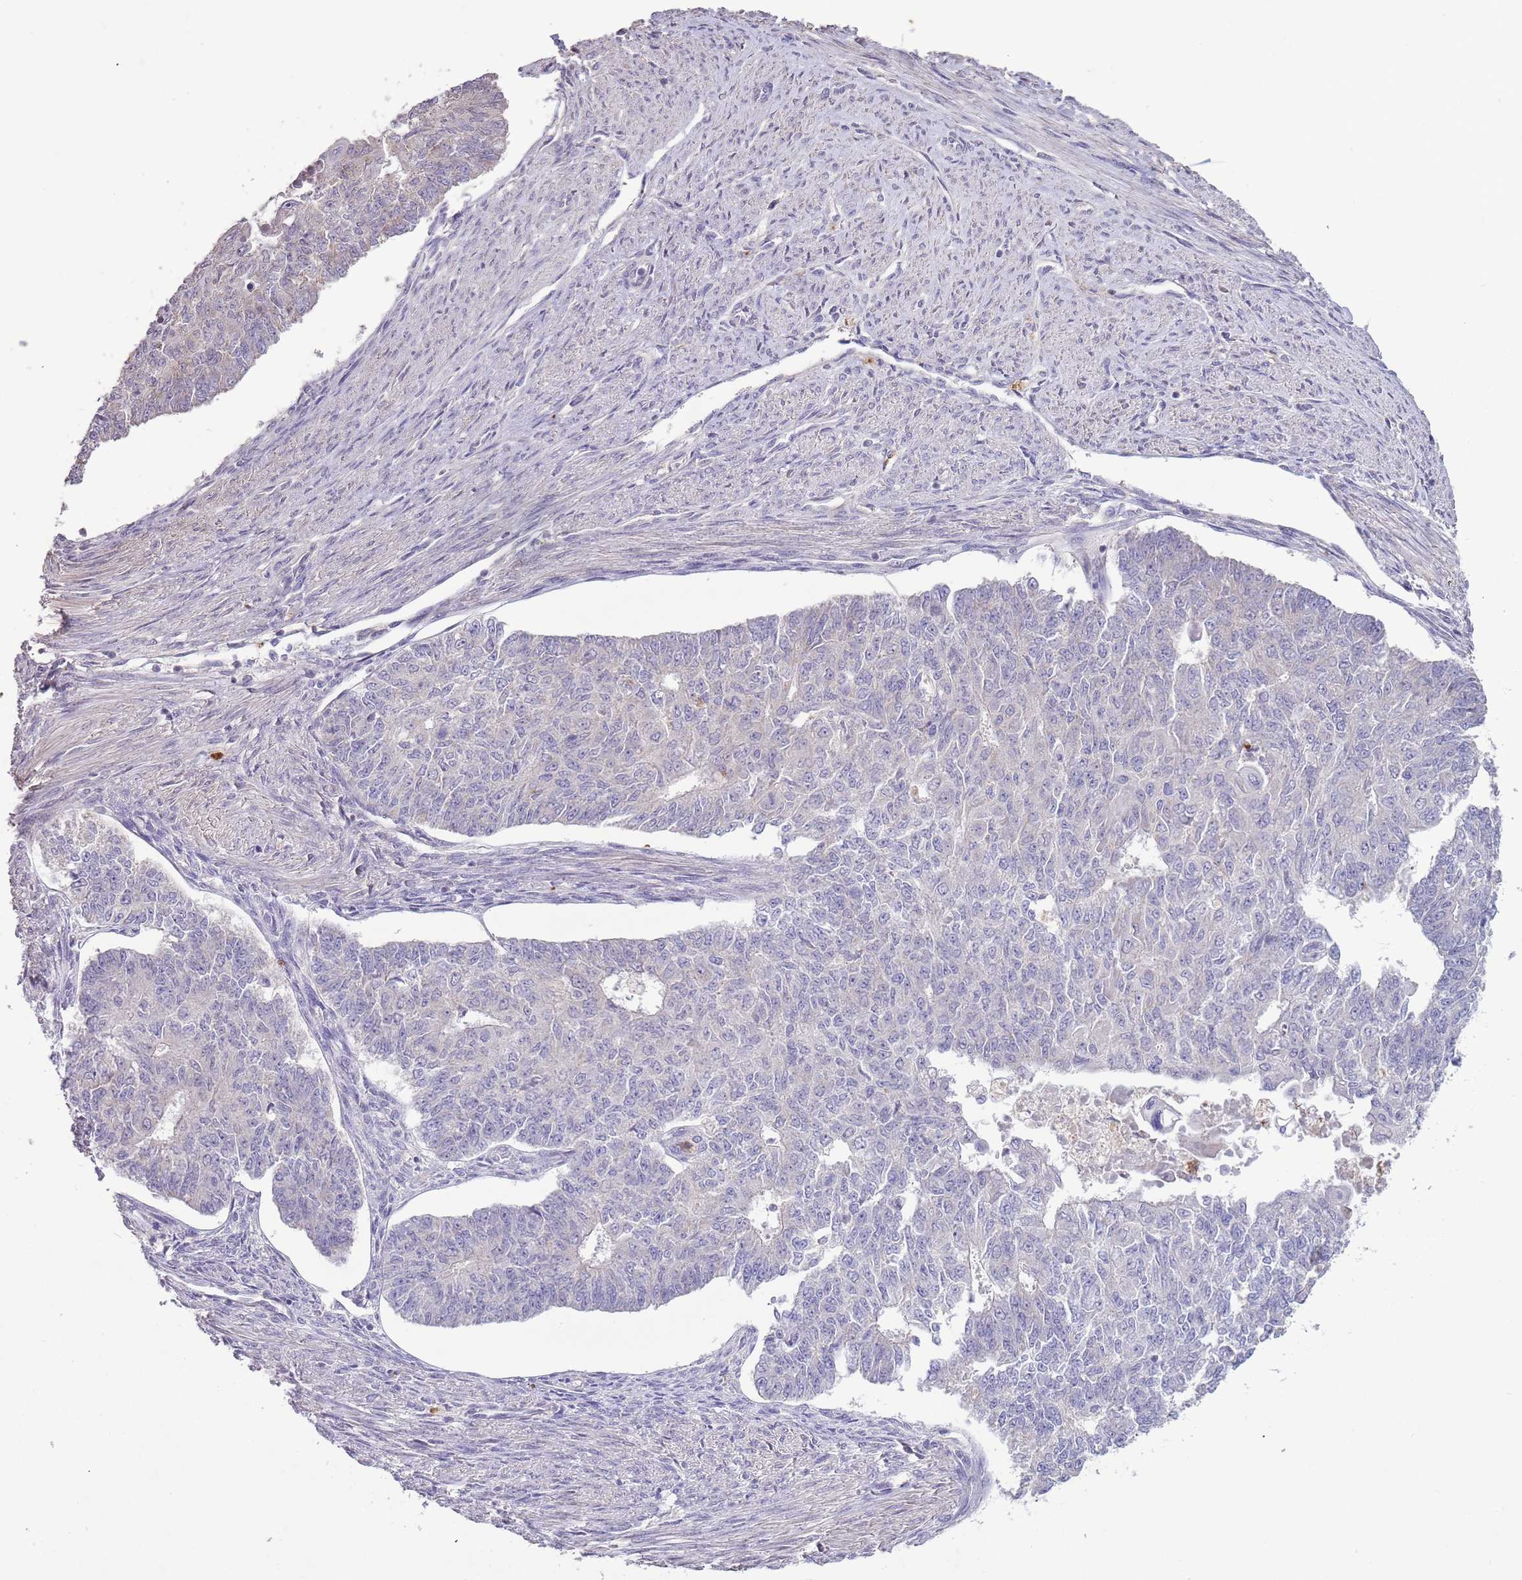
{"staining": {"intensity": "negative", "quantity": "none", "location": "none"}, "tissue": "endometrial cancer", "cell_type": "Tumor cells", "image_type": "cancer", "snomed": [{"axis": "morphology", "description": "Adenocarcinoma, NOS"}, {"axis": "topography", "description": "Endometrium"}], "caption": "An image of adenocarcinoma (endometrial) stained for a protein displays no brown staining in tumor cells.", "gene": "P2RY13", "patient": {"sex": "female", "age": 32}}